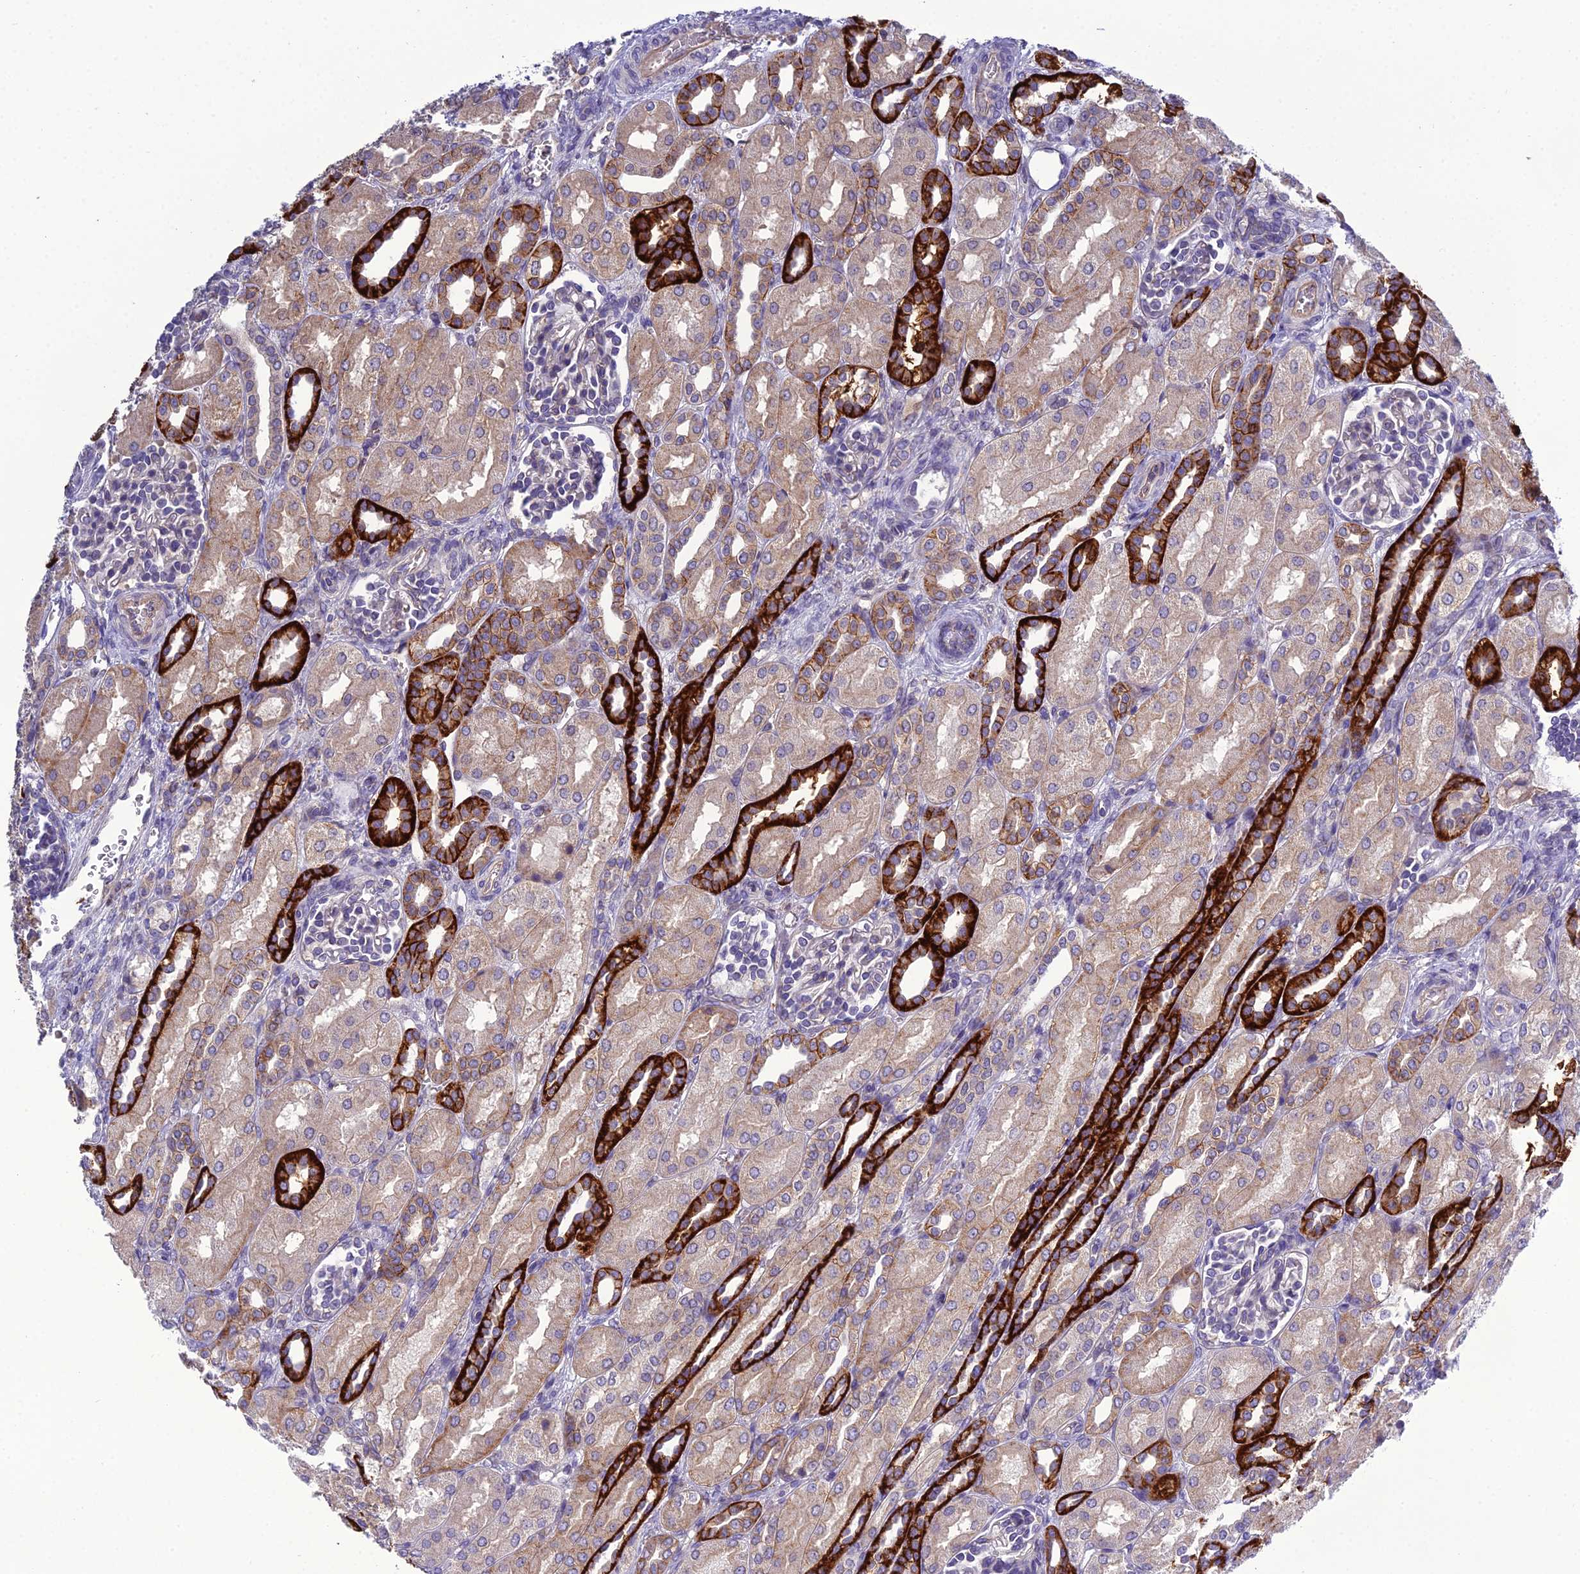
{"staining": {"intensity": "negative", "quantity": "none", "location": "none"}, "tissue": "kidney", "cell_type": "Cells in glomeruli", "image_type": "normal", "snomed": [{"axis": "morphology", "description": "Normal tissue, NOS"}, {"axis": "morphology", "description": "Neoplasm, malignant, NOS"}, {"axis": "topography", "description": "Kidney"}], "caption": "DAB immunohistochemical staining of unremarkable kidney reveals no significant staining in cells in glomeruli. Brightfield microscopy of immunohistochemistry (IHC) stained with DAB (3,3'-diaminobenzidine) (brown) and hematoxylin (blue), captured at high magnification.", "gene": "GOLPH3", "patient": {"sex": "female", "age": 1}}